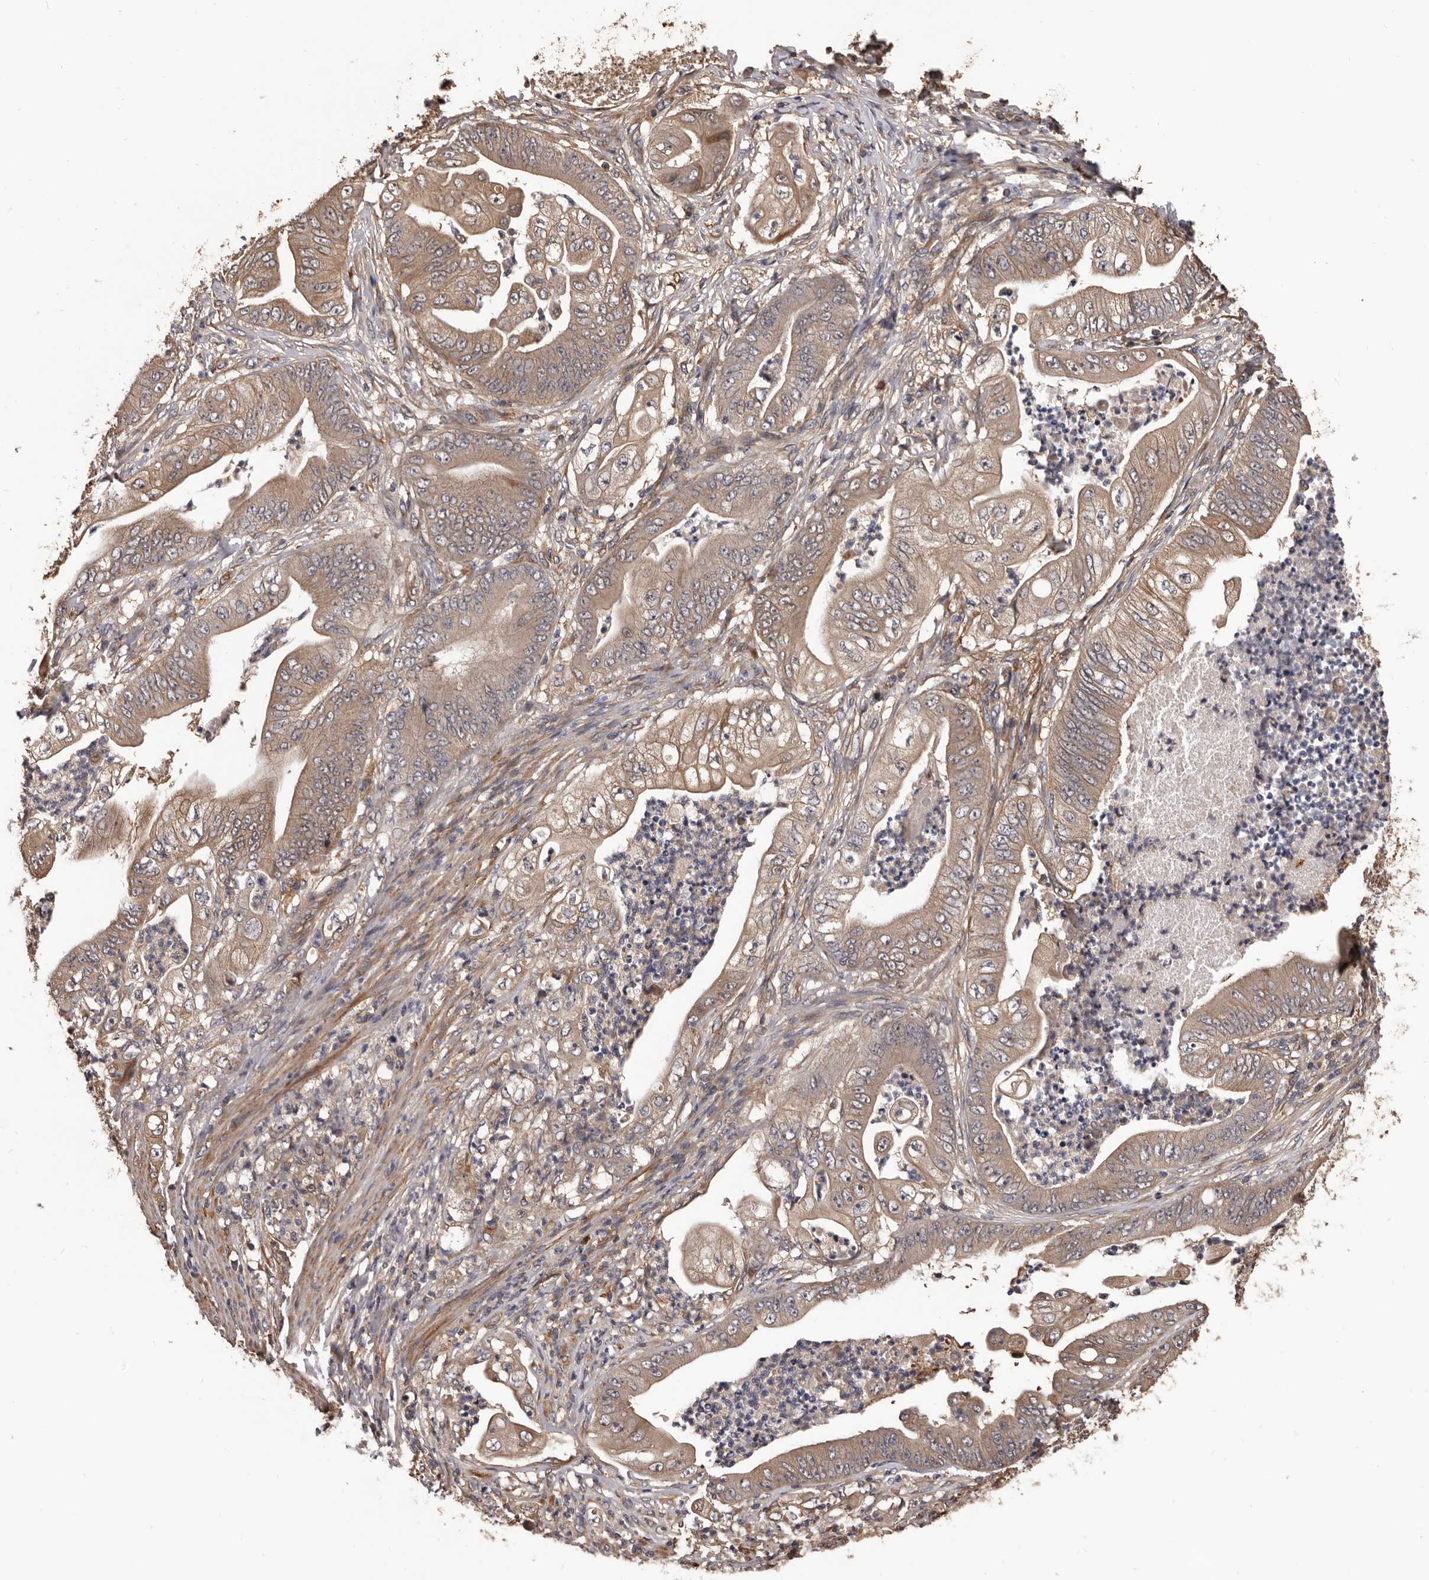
{"staining": {"intensity": "moderate", "quantity": ">75%", "location": "cytoplasmic/membranous"}, "tissue": "stomach cancer", "cell_type": "Tumor cells", "image_type": "cancer", "snomed": [{"axis": "morphology", "description": "Adenocarcinoma, NOS"}, {"axis": "topography", "description": "Stomach"}], "caption": "Protein expression analysis of stomach cancer exhibits moderate cytoplasmic/membranous positivity in approximately >75% of tumor cells.", "gene": "ADAMTS2", "patient": {"sex": "male", "age": 62}}